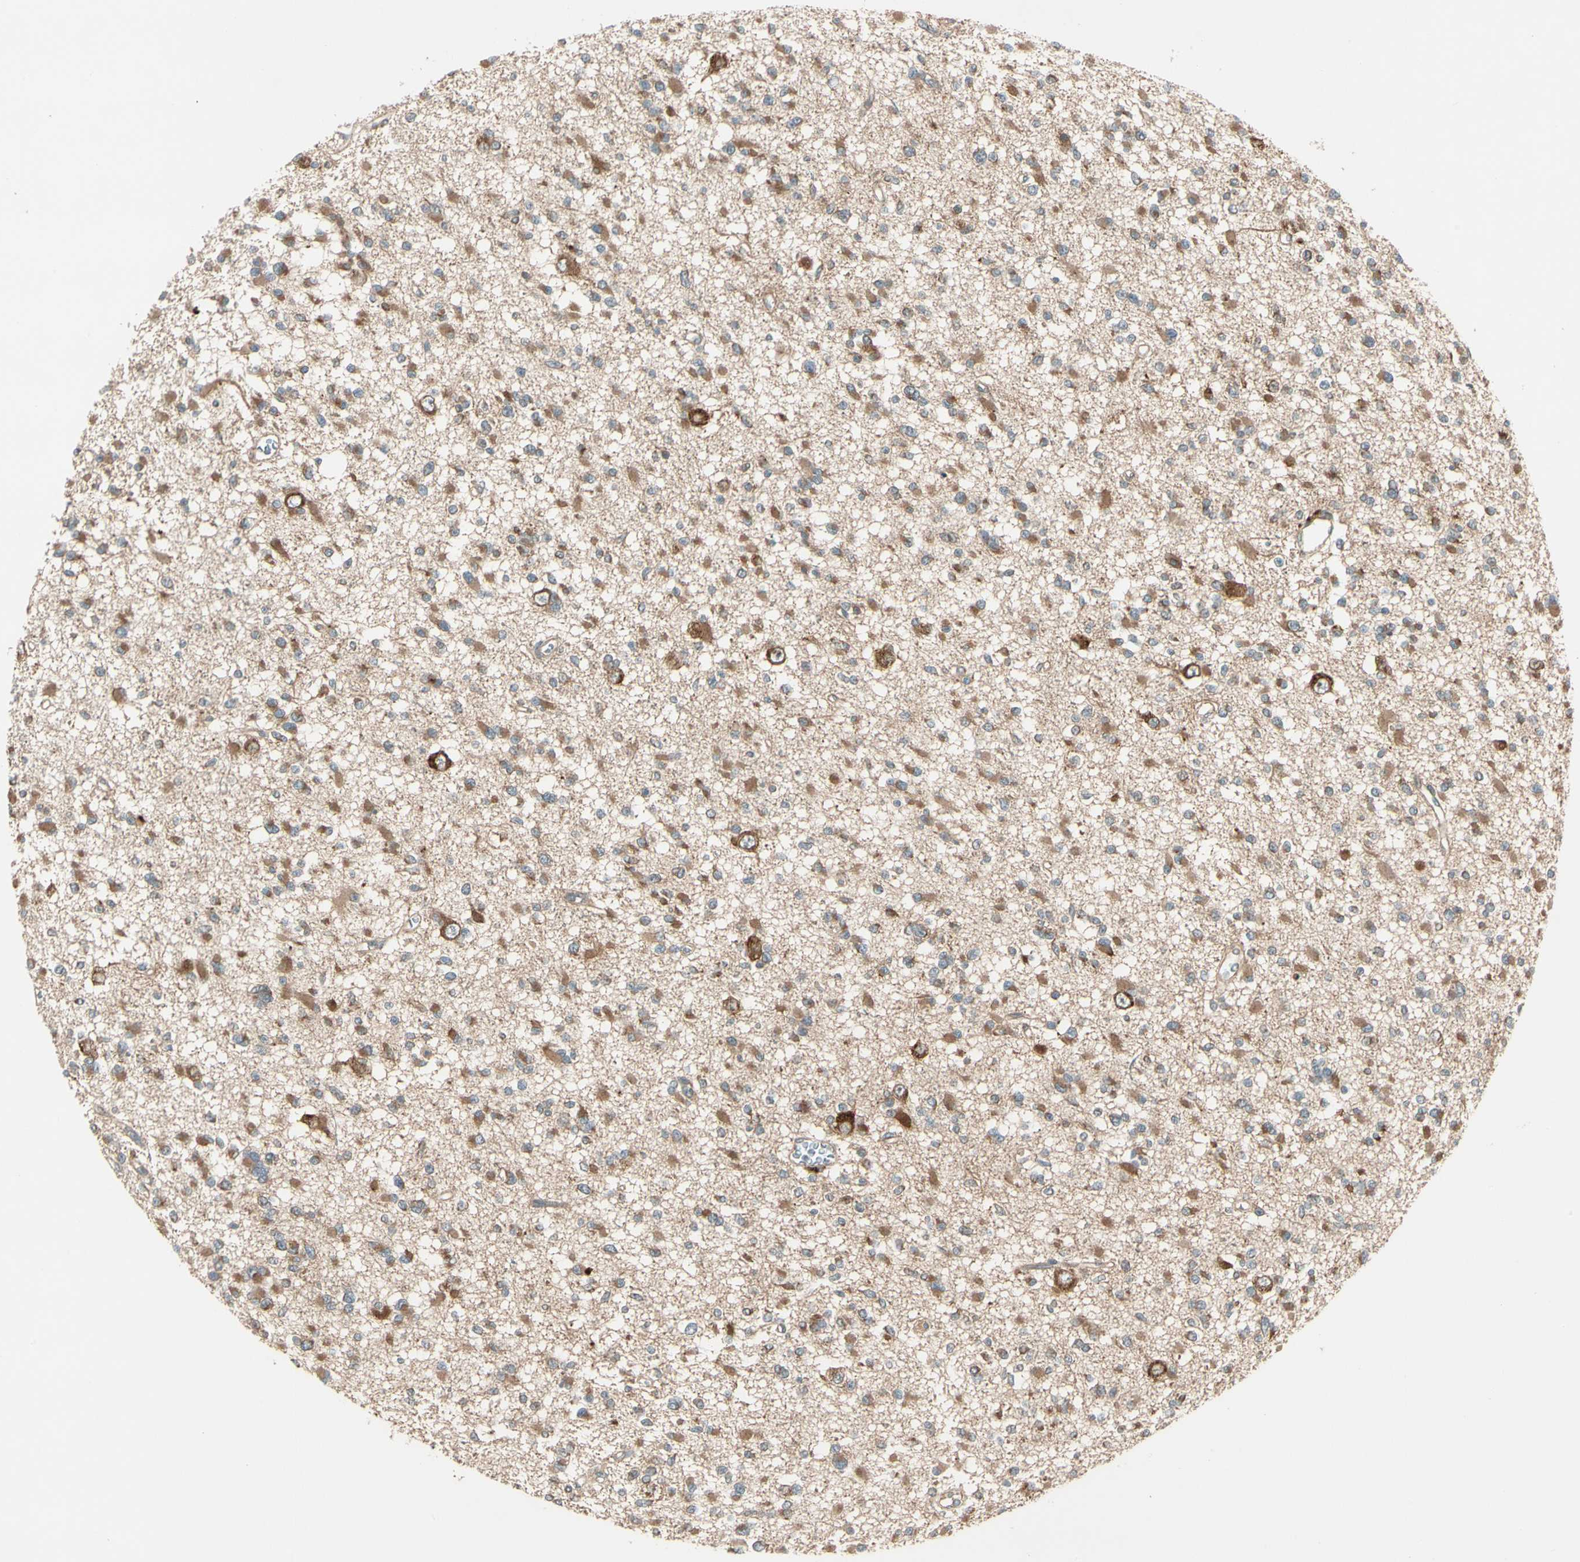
{"staining": {"intensity": "moderate", "quantity": ">75%", "location": "cytoplasmic/membranous"}, "tissue": "glioma", "cell_type": "Tumor cells", "image_type": "cancer", "snomed": [{"axis": "morphology", "description": "Glioma, malignant, Low grade"}, {"axis": "topography", "description": "Brain"}], "caption": "Moderate cytoplasmic/membranous protein expression is seen in approximately >75% of tumor cells in low-grade glioma (malignant). The staining is performed using DAB (3,3'-diaminobenzidine) brown chromogen to label protein expression. The nuclei are counter-stained blue using hematoxylin.", "gene": "ACVR1C", "patient": {"sex": "female", "age": 22}}